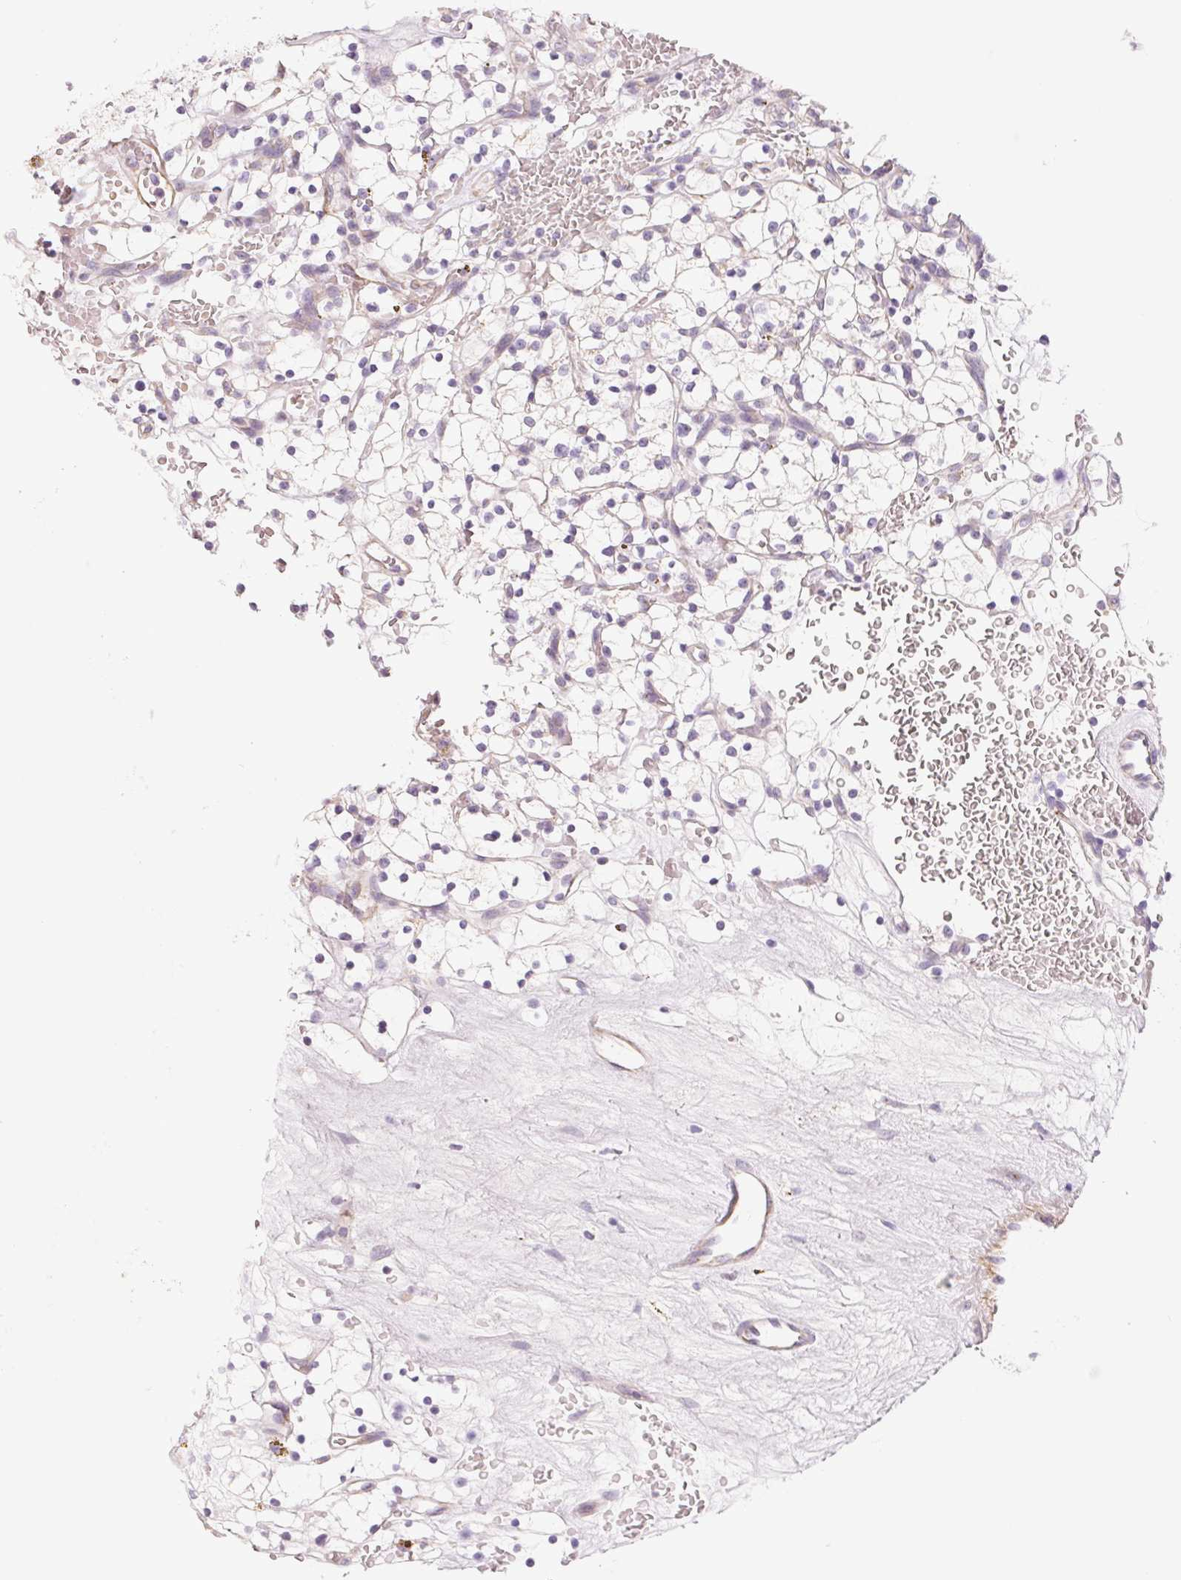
{"staining": {"intensity": "negative", "quantity": "none", "location": "none"}, "tissue": "renal cancer", "cell_type": "Tumor cells", "image_type": "cancer", "snomed": [{"axis": "morphology", "description": "Adenocarcinoma, NOS"}, {"axis": "topography", "description": "Kidney"}], "caption": "The image shows no significant expression in tumor cells of adenocarcinoma (renal). The staining is performed using DAB (3,3'-diaminobenzidine) brown chromogen with nuclei counter-stained in using hematoxylin.", "gene": "SMYD1", "patient": {"sex": "female", "age": 64}}